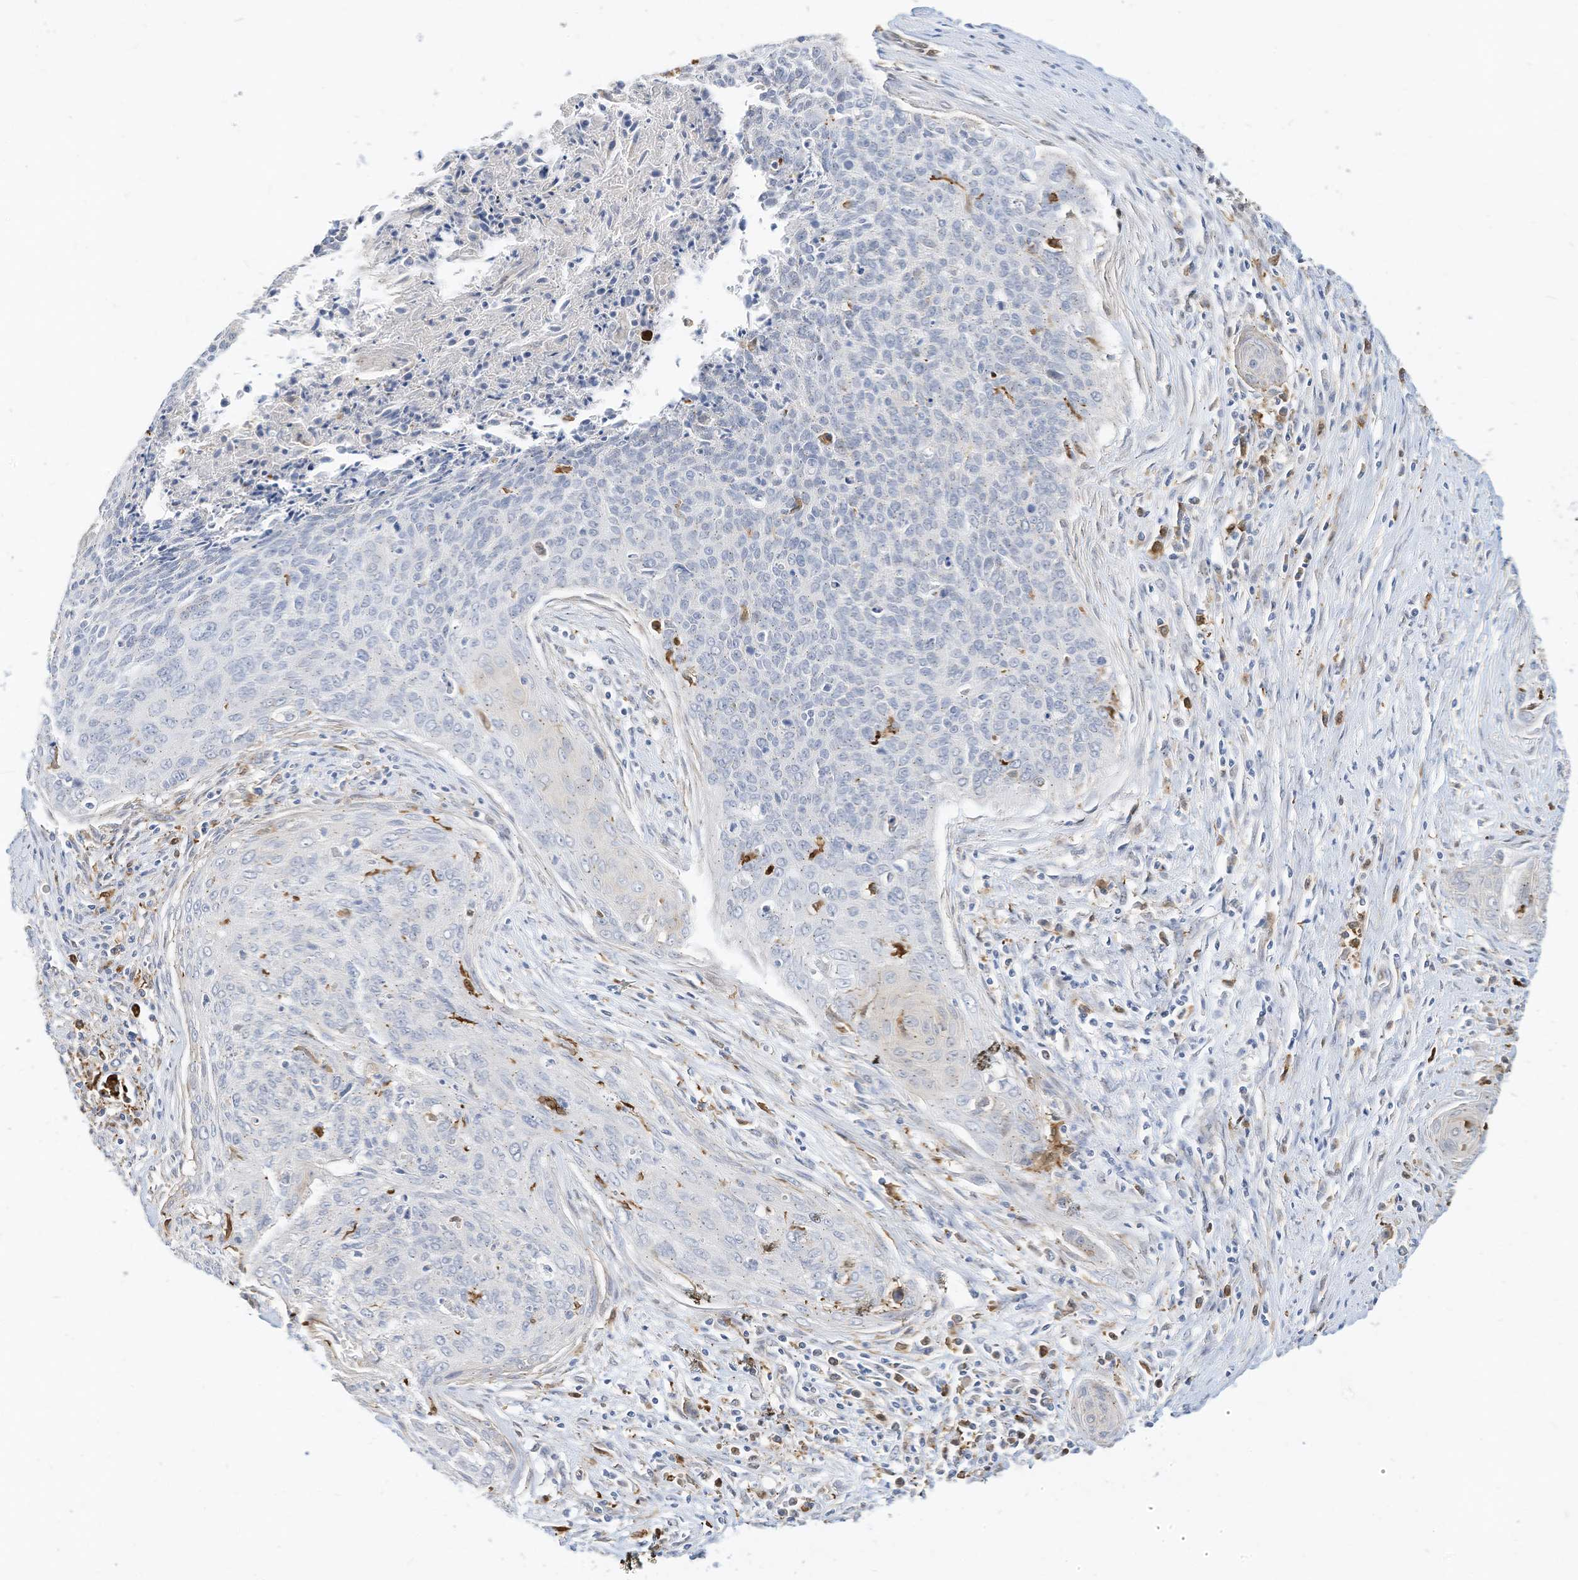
{"staining": {"intensity": "negative", "quantity": "none", "location": "none"}, "tissue": "cervical cancer", "cell_type": "Tumor cells", "image_type": "cancer", "snomed": [{"axis": "morphology", "description": "Squamous cell carcinoma, NOS"}, {"axis": "topography", "description": "Cervix"}], "caption": "A high-resolution micrograph shows immunohistochemistry staining of cervical squamous cell carcinoma, which displays no significant staining in tumor cells. (DAB IHC with hematoxylin counter stain).", "gene": "ATP13A1", "patient": {"sex": "female", "age": 55}}